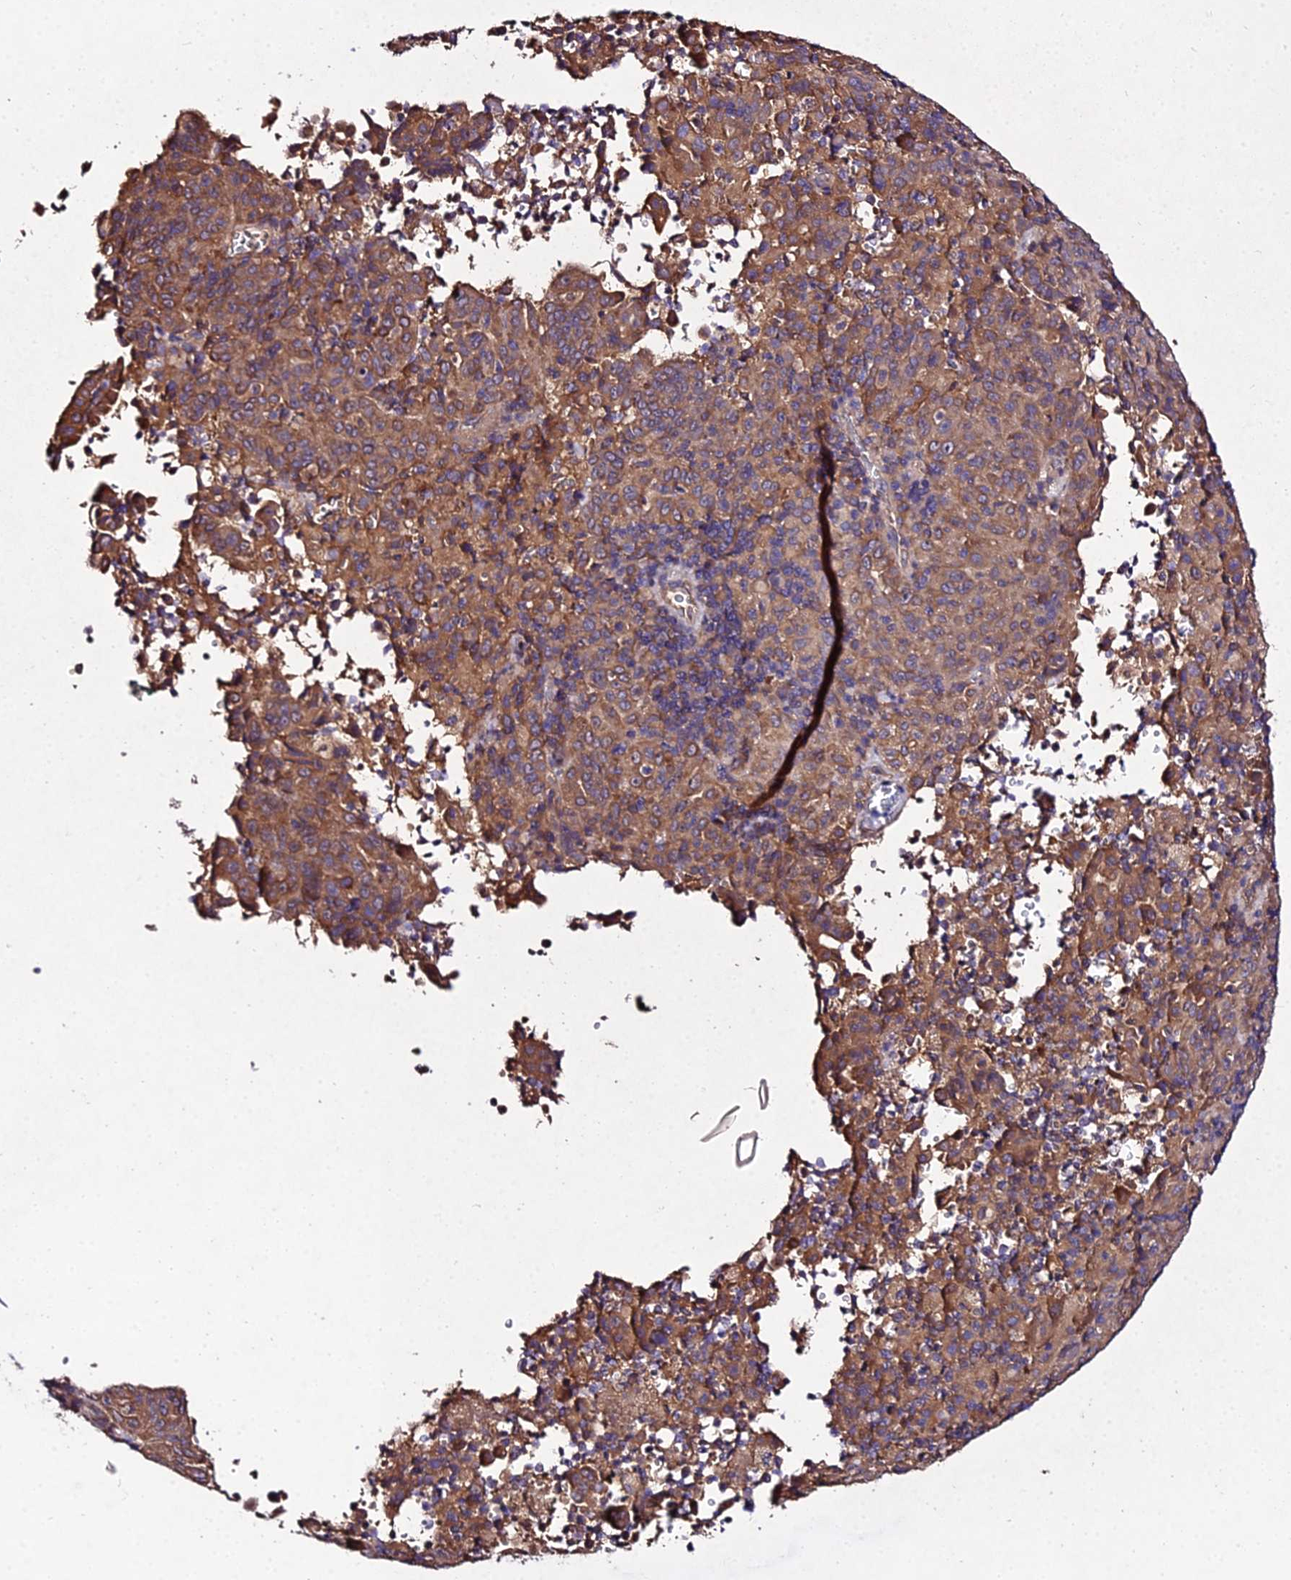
{"staining": {"intensity": "moderate", "quantity": ">75%", "location": "cytoplasmic/membranous"}, "tissue": "pancreatic cancer", "cell_type": "Tumor cells", "image_type": "cancer", "snomed": [{"axis": "morphology", "description": "Adenocarcinoma, NOS"}, {"axis": "topography", "description": "Pancreas"}], "caption": "Immunohistochemistry image of neoplastic tissue: human pancreatic adenocarcinoma stained using immunohistochemistry exhibits medium levels of moderate protein expression localized specifically in the cytoplasmic/membranous of tumor cells, appearing as a cytoplasmic/membranous brown color.", "gene": "AP3M2", "patient": {"sex": "male", "age": 63}}